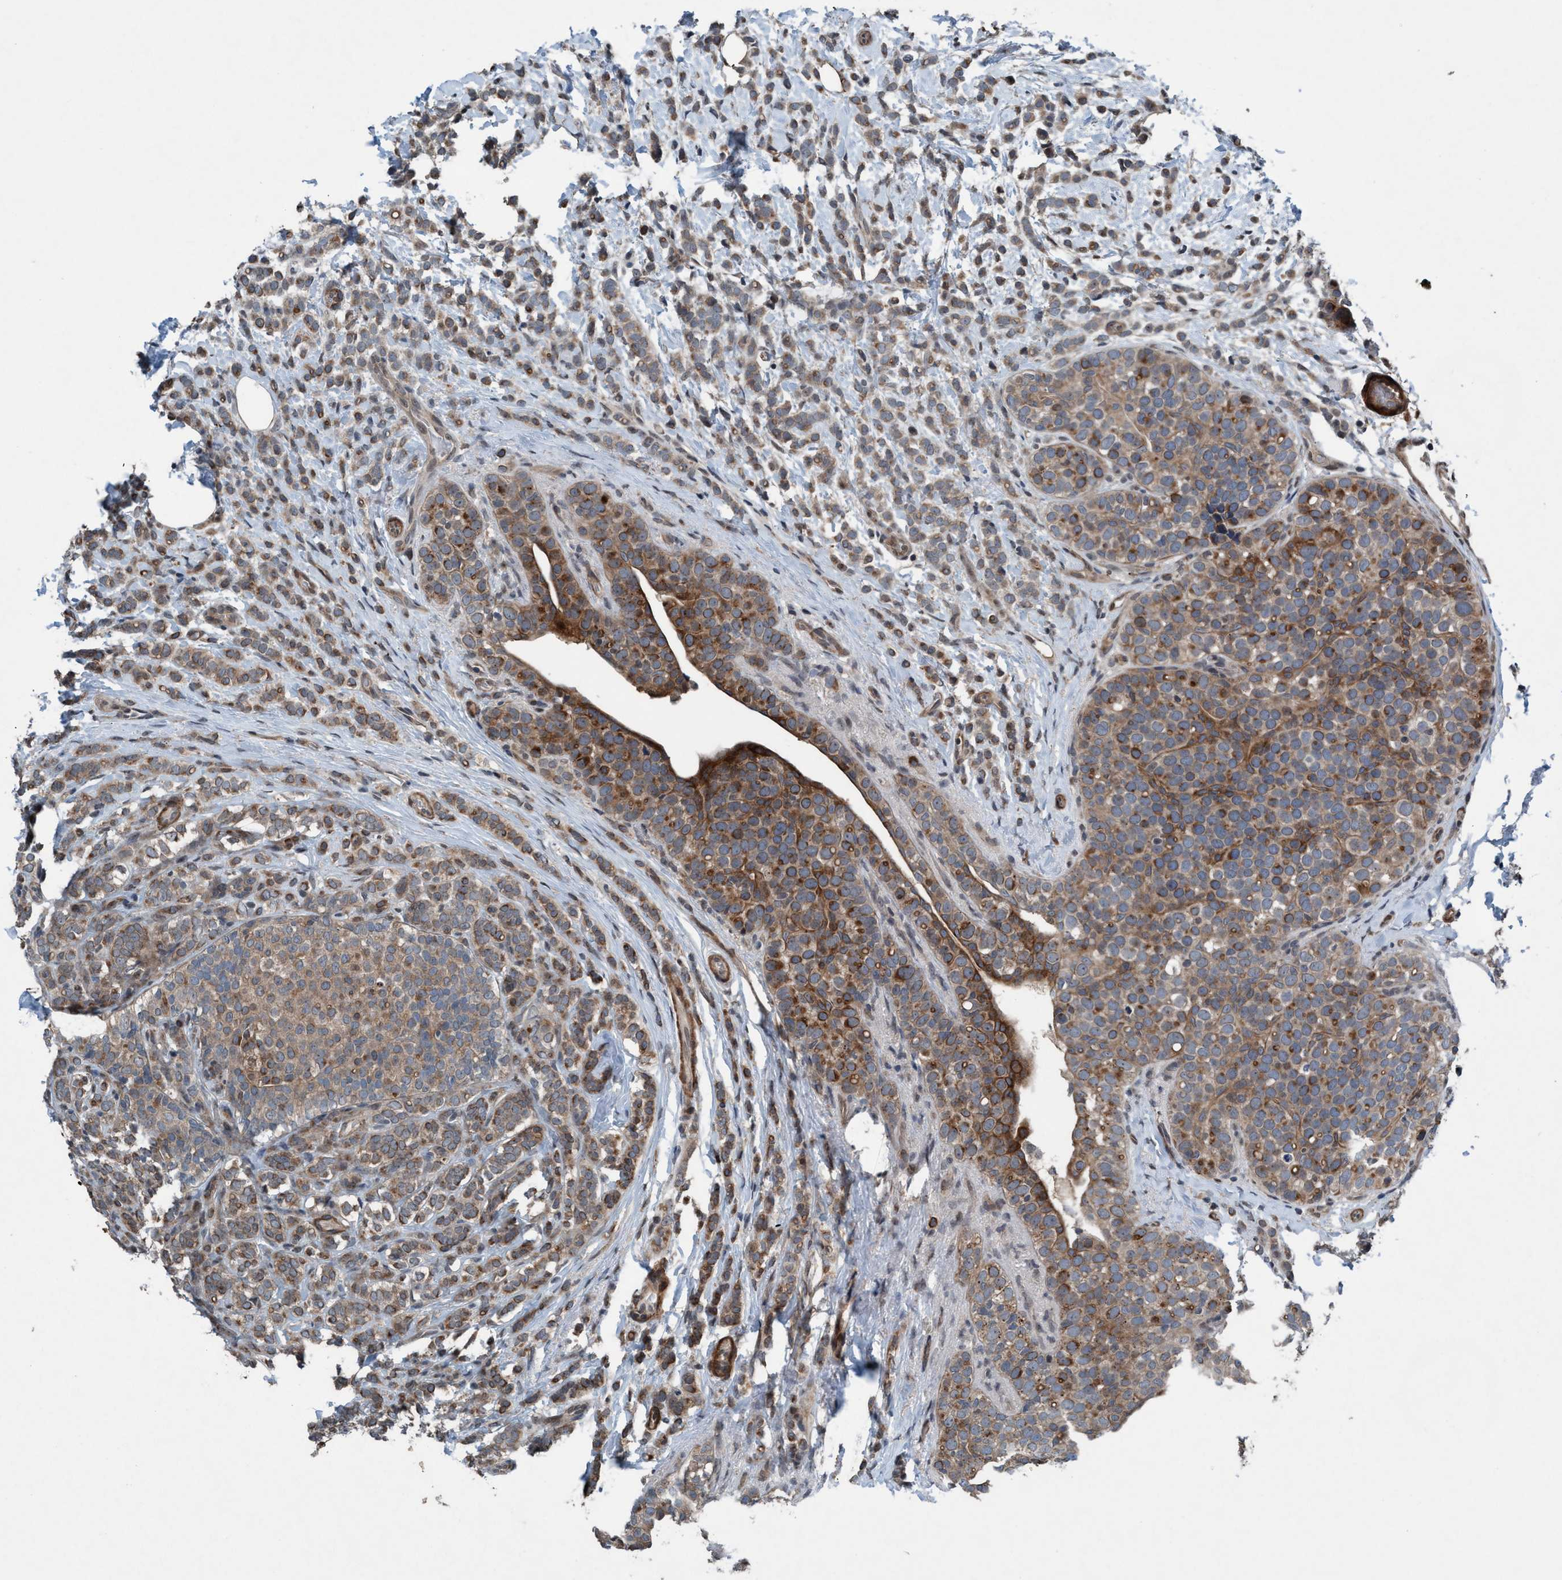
{"staining": {"intensity": "moderate", "quantity": ">75%", "location": "cytoplasmic/membranous"}, "tissue": "breast cancer", "cell_type": "Tumor cells", "image_type": "cancer", "snomed": [{"axis": "morphology", "description": "Lobular carcinoma"}, {"axis": "topography", "description": "Breast"}], "caption": "Immunohistochemical staining of breast lobular carcinoma reveals medium levels of moderate cytoplasmic/membranous staining in about >75% of tumor cells.", "gene": "NISCH", "patient": {"sex": "female", "age": 50}}